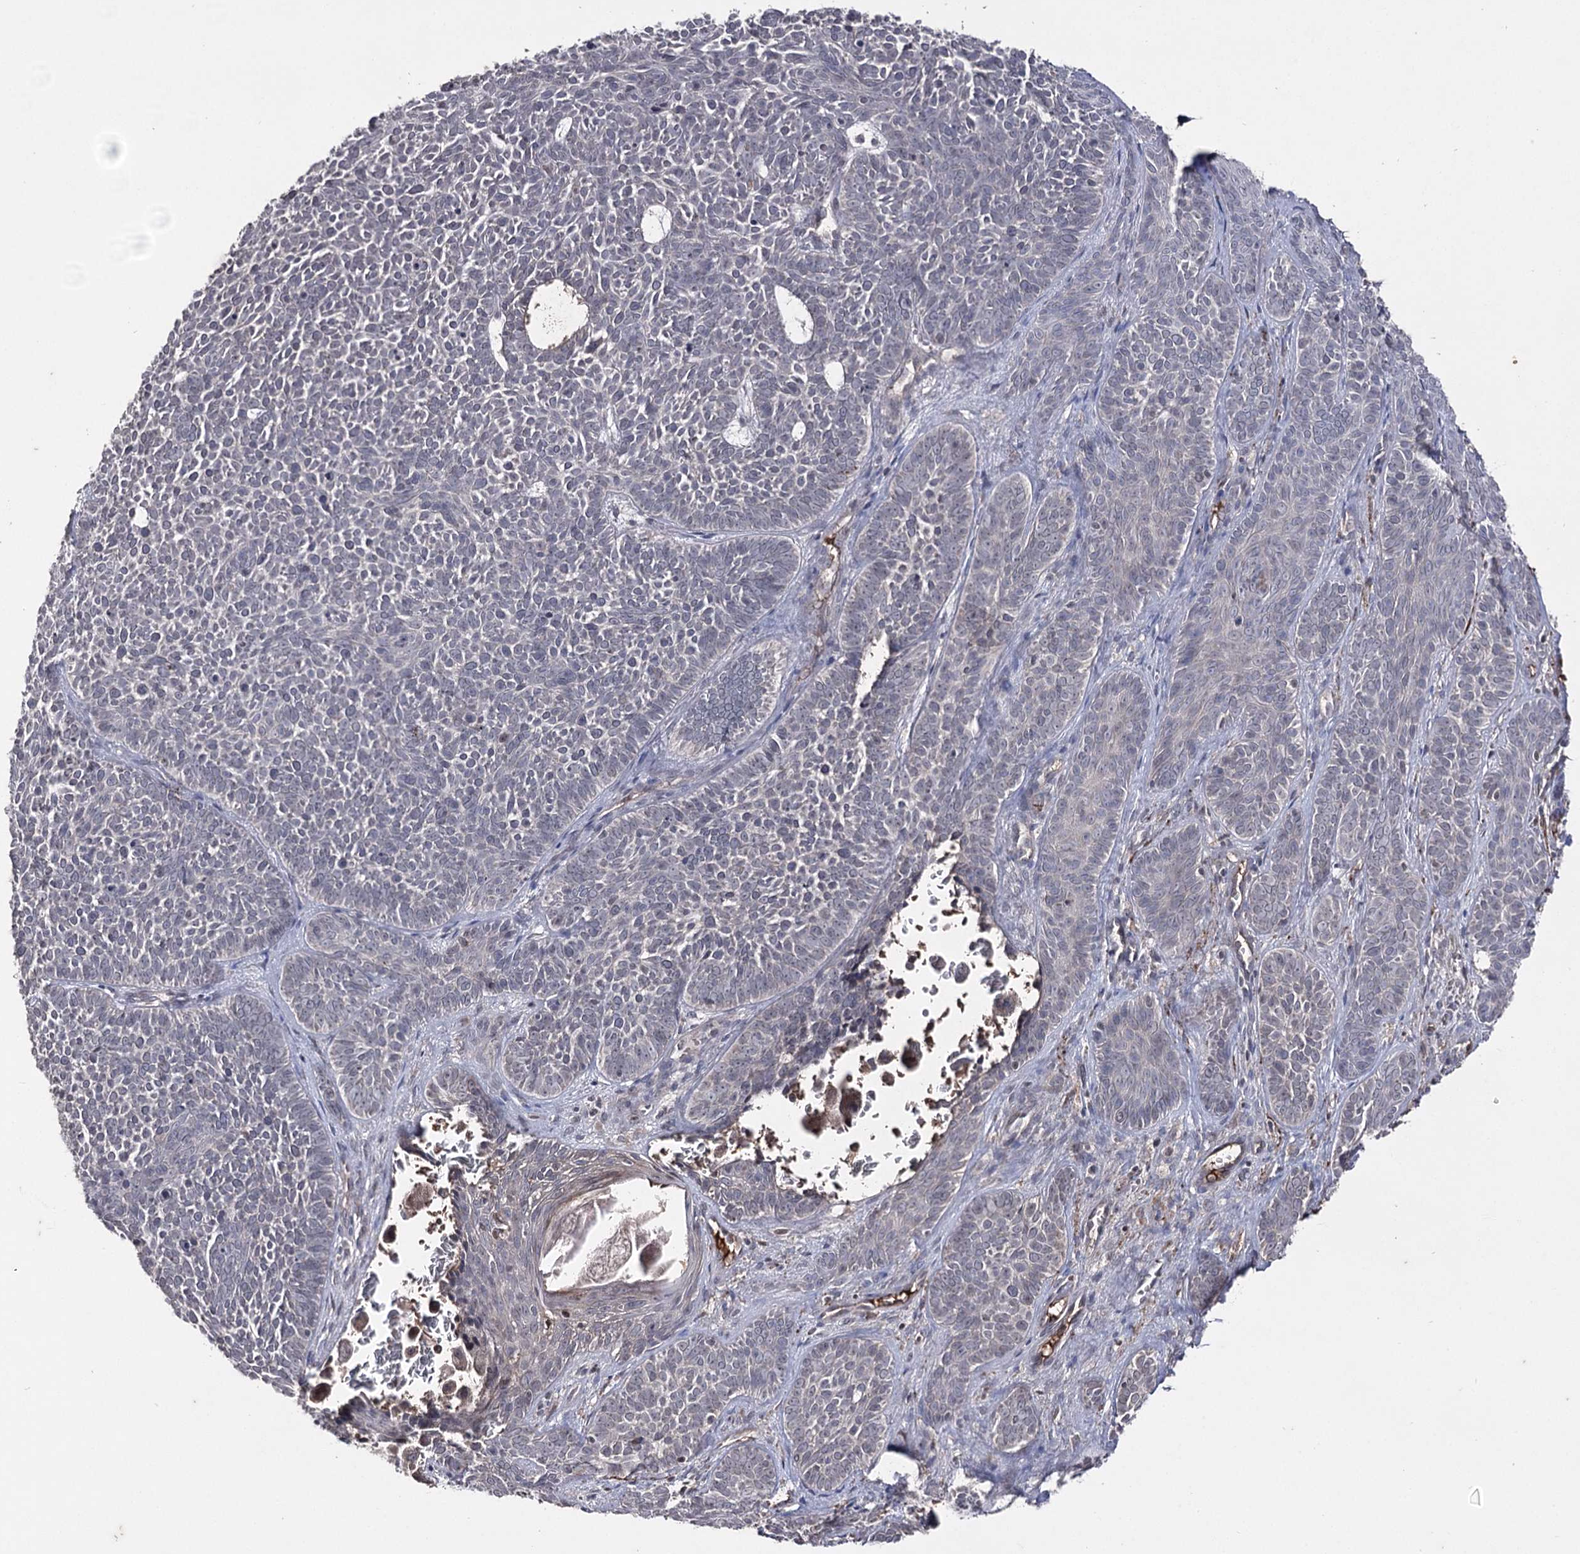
{"staining": {"intensity": "negative", "quantity": "none", "location": "none"}, "tissue": "skin cancer", "cell_type": "Tumor cells", "image_type": "cancer", "snomed": [{"axis": "morphology", "description": "Basal cell carcinoma"}, {"axis": "topography", "description": "Skin"}], "caption": "Immunohistochemical staining of basal cell carcinoma (skin) exhibits no significant positivity in tumor cells.", "gene": "SYNGR3", "patient": {"sex": "male", "age": 85}}